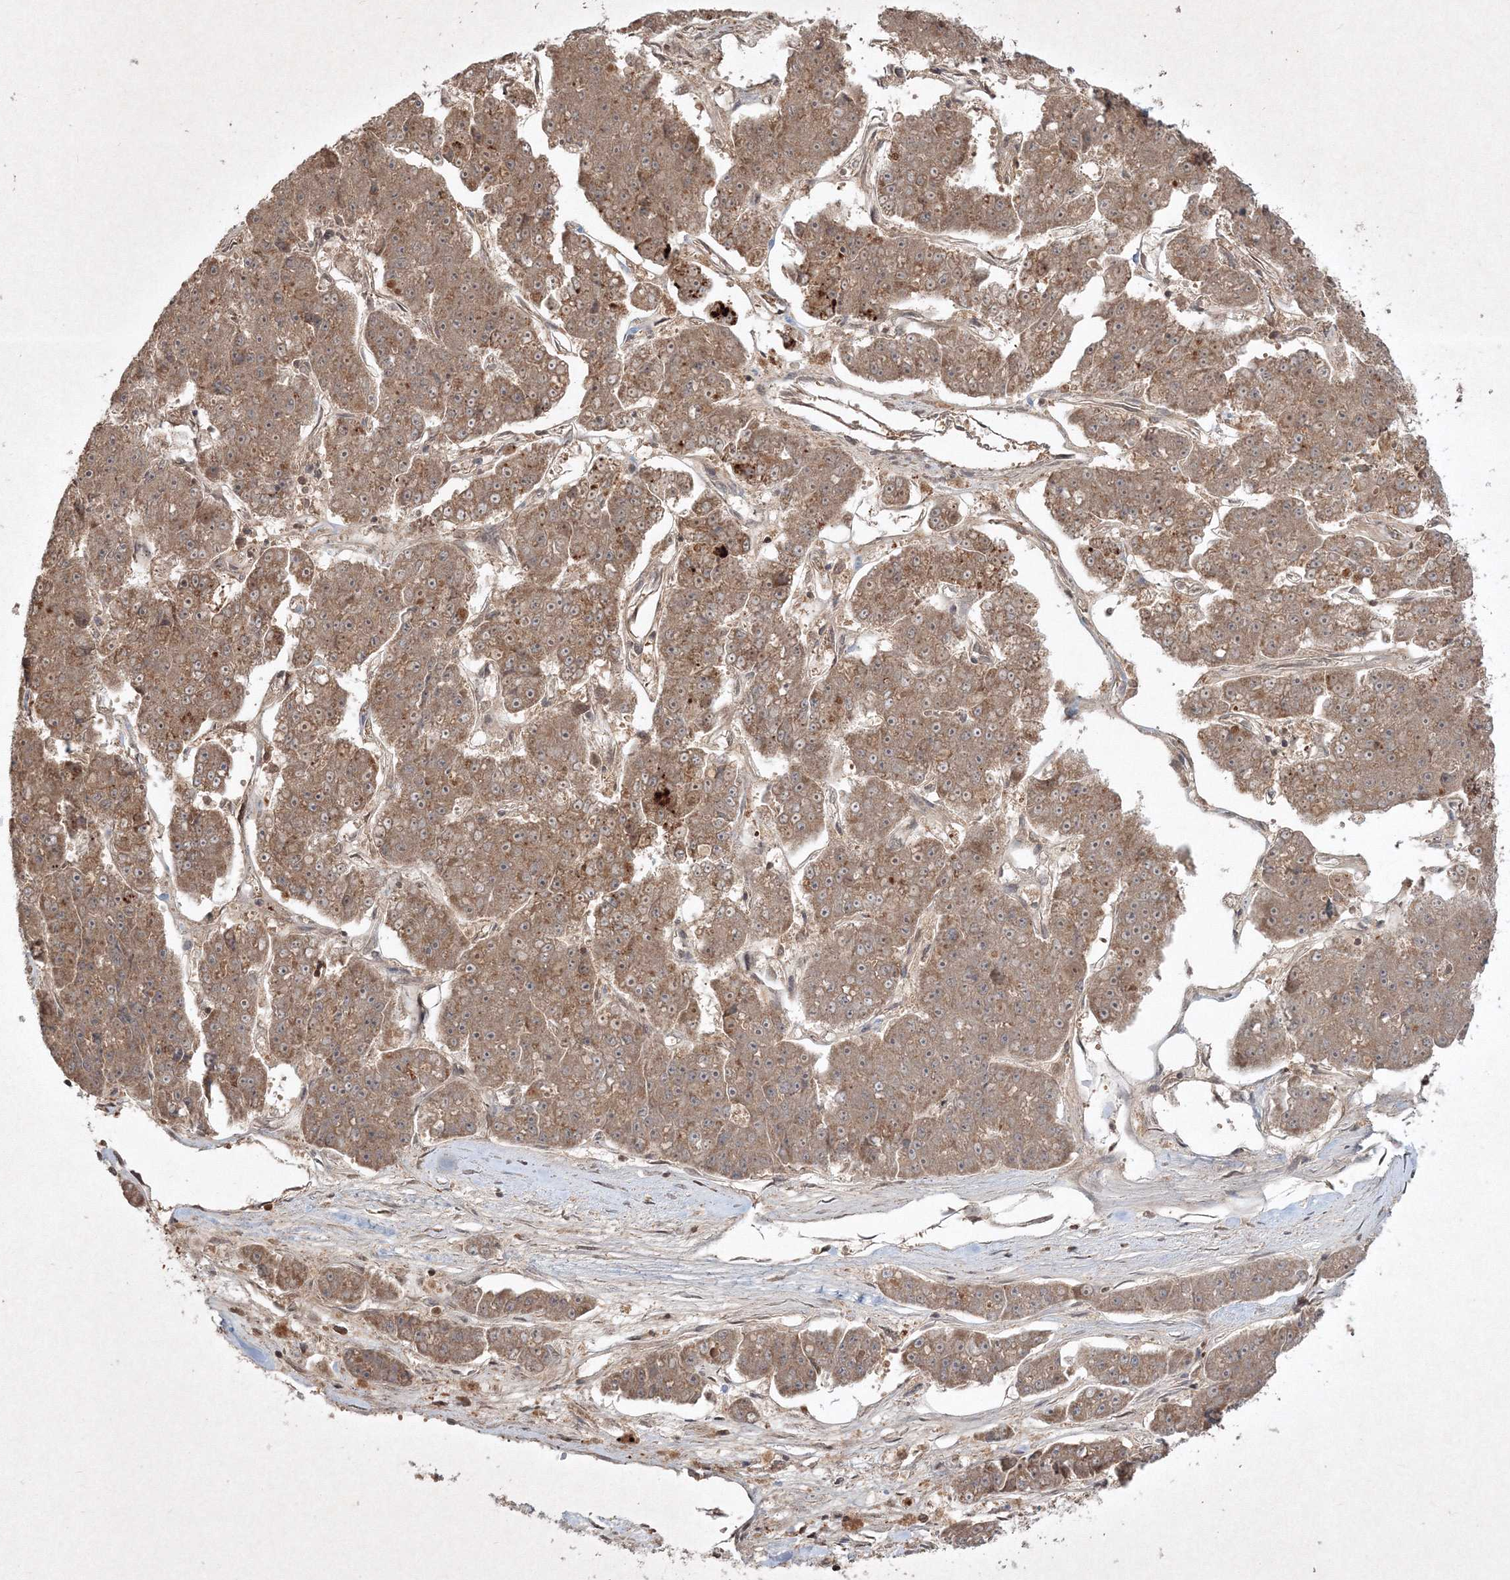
{"staining": {"intensity": "moderate", "quantity": ">75%", "location": "cytoplasmic/membranous"}, "tissue": "pancreatic cancer", "cell_type": "Tumor cells", "image_type": "cancer", "snomed": [{"axis": "morphology", "description": "Adenocarcinoma, NOS"}, {"axis": "topography", "description": "Pancreas"}], "caption": "Immunohistochemical staining of human adenocarcinoma (pancreatic) exhibits medium levels of moderate cytoplasmic/membranous expression in about >75% of tumor cells.", "gene": "PLTP", "patient": {"sex": "male", "age": 50}}